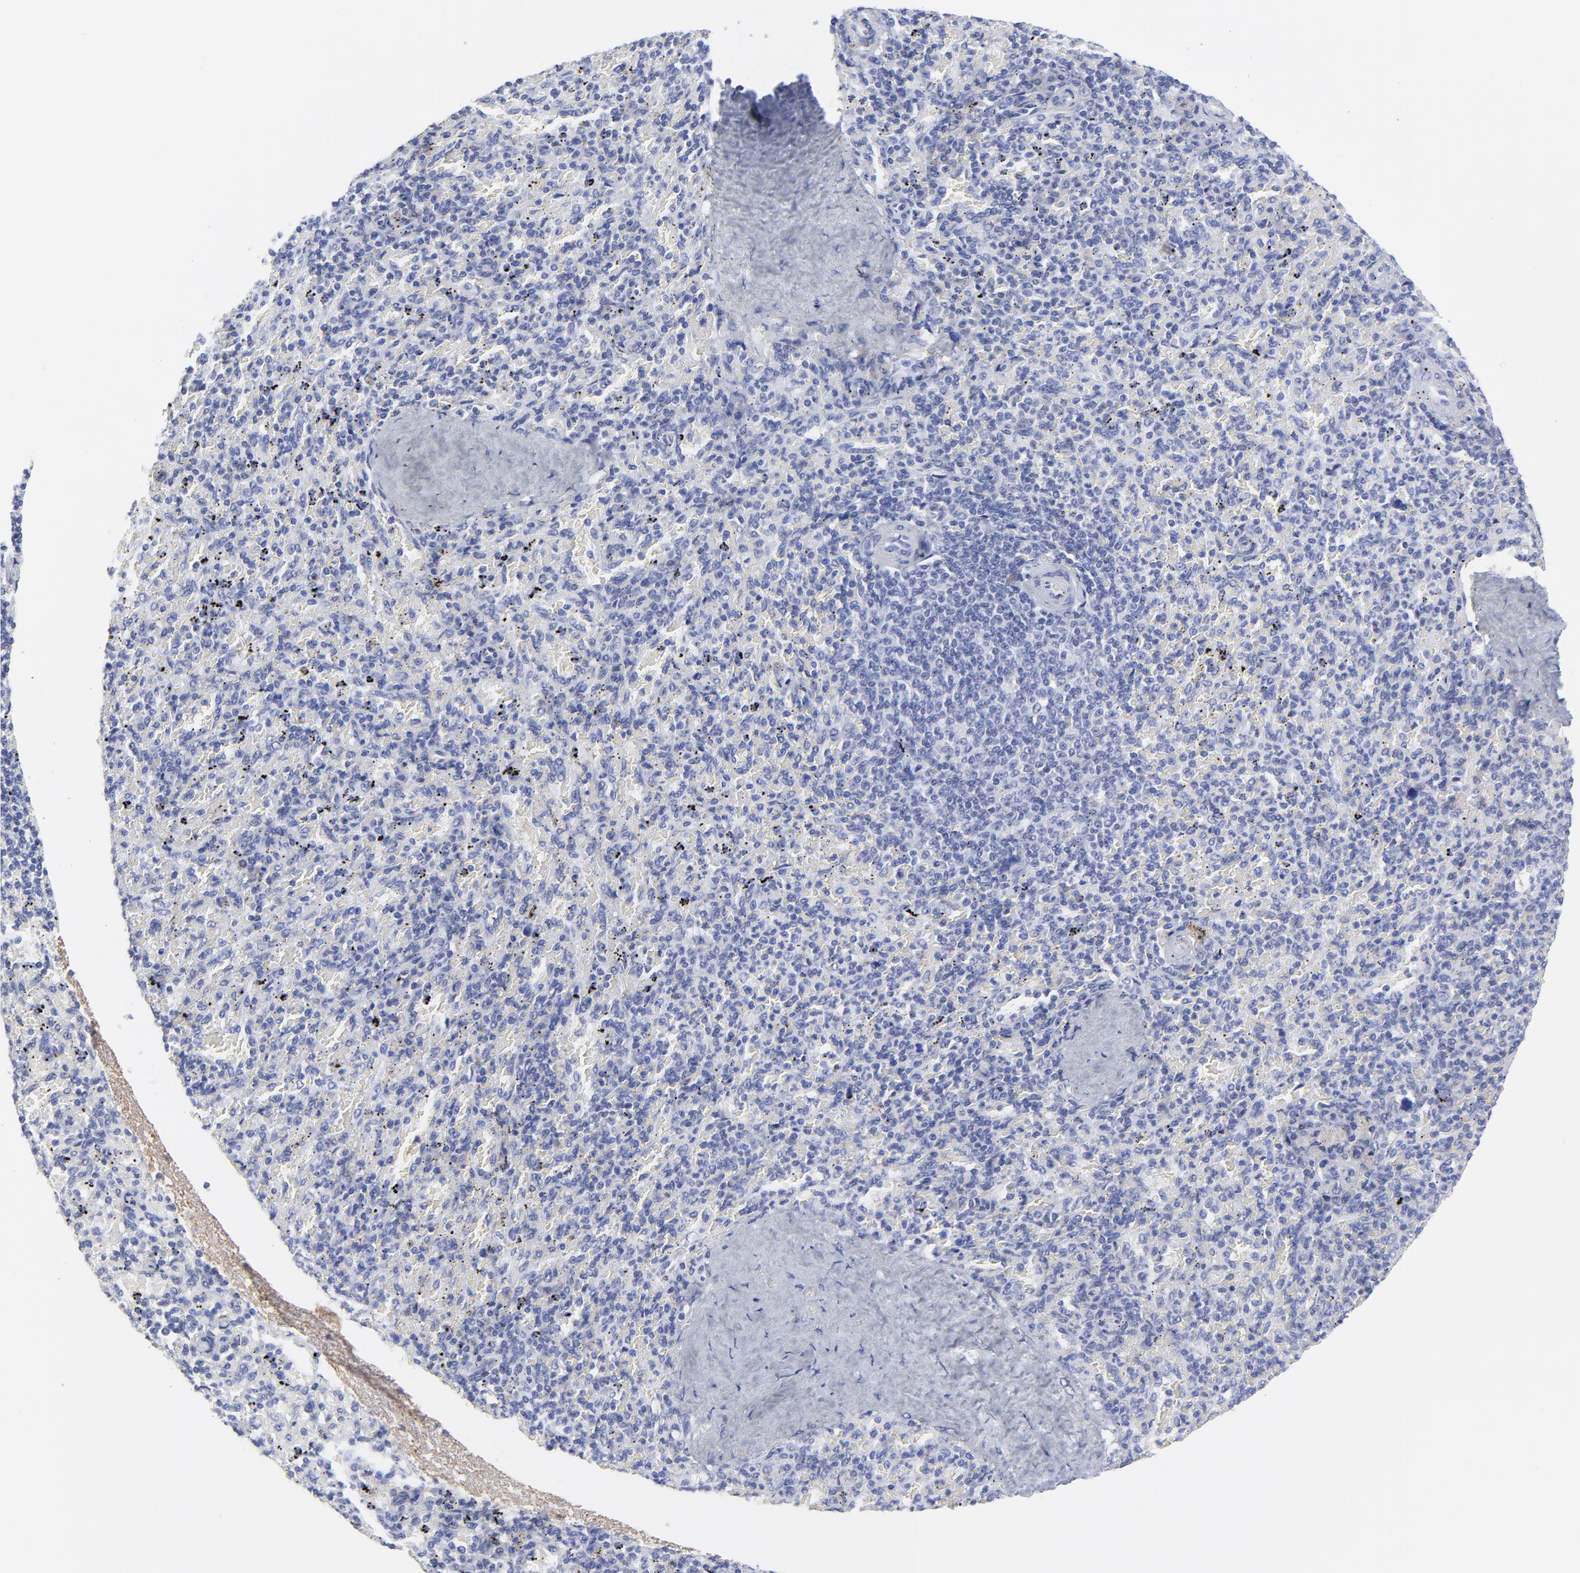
{"staining": {"intensity": "negative", "quantity": "none", "location": "none"}, "tissue": "spleen", "cell_type": "Cells in red pulp", "image_type": "normal", "snomed": [{"axis": "morphology", "description": "Normal tissue, NOS"}, {"axis": "topography", "description": "Spleen"}], "caption": "Photomicrograph shows no protein positivity in cells in red pulp of normal spleen.", "gene": "DUSP9", "patient": {"sex": "female", "age": 43}}